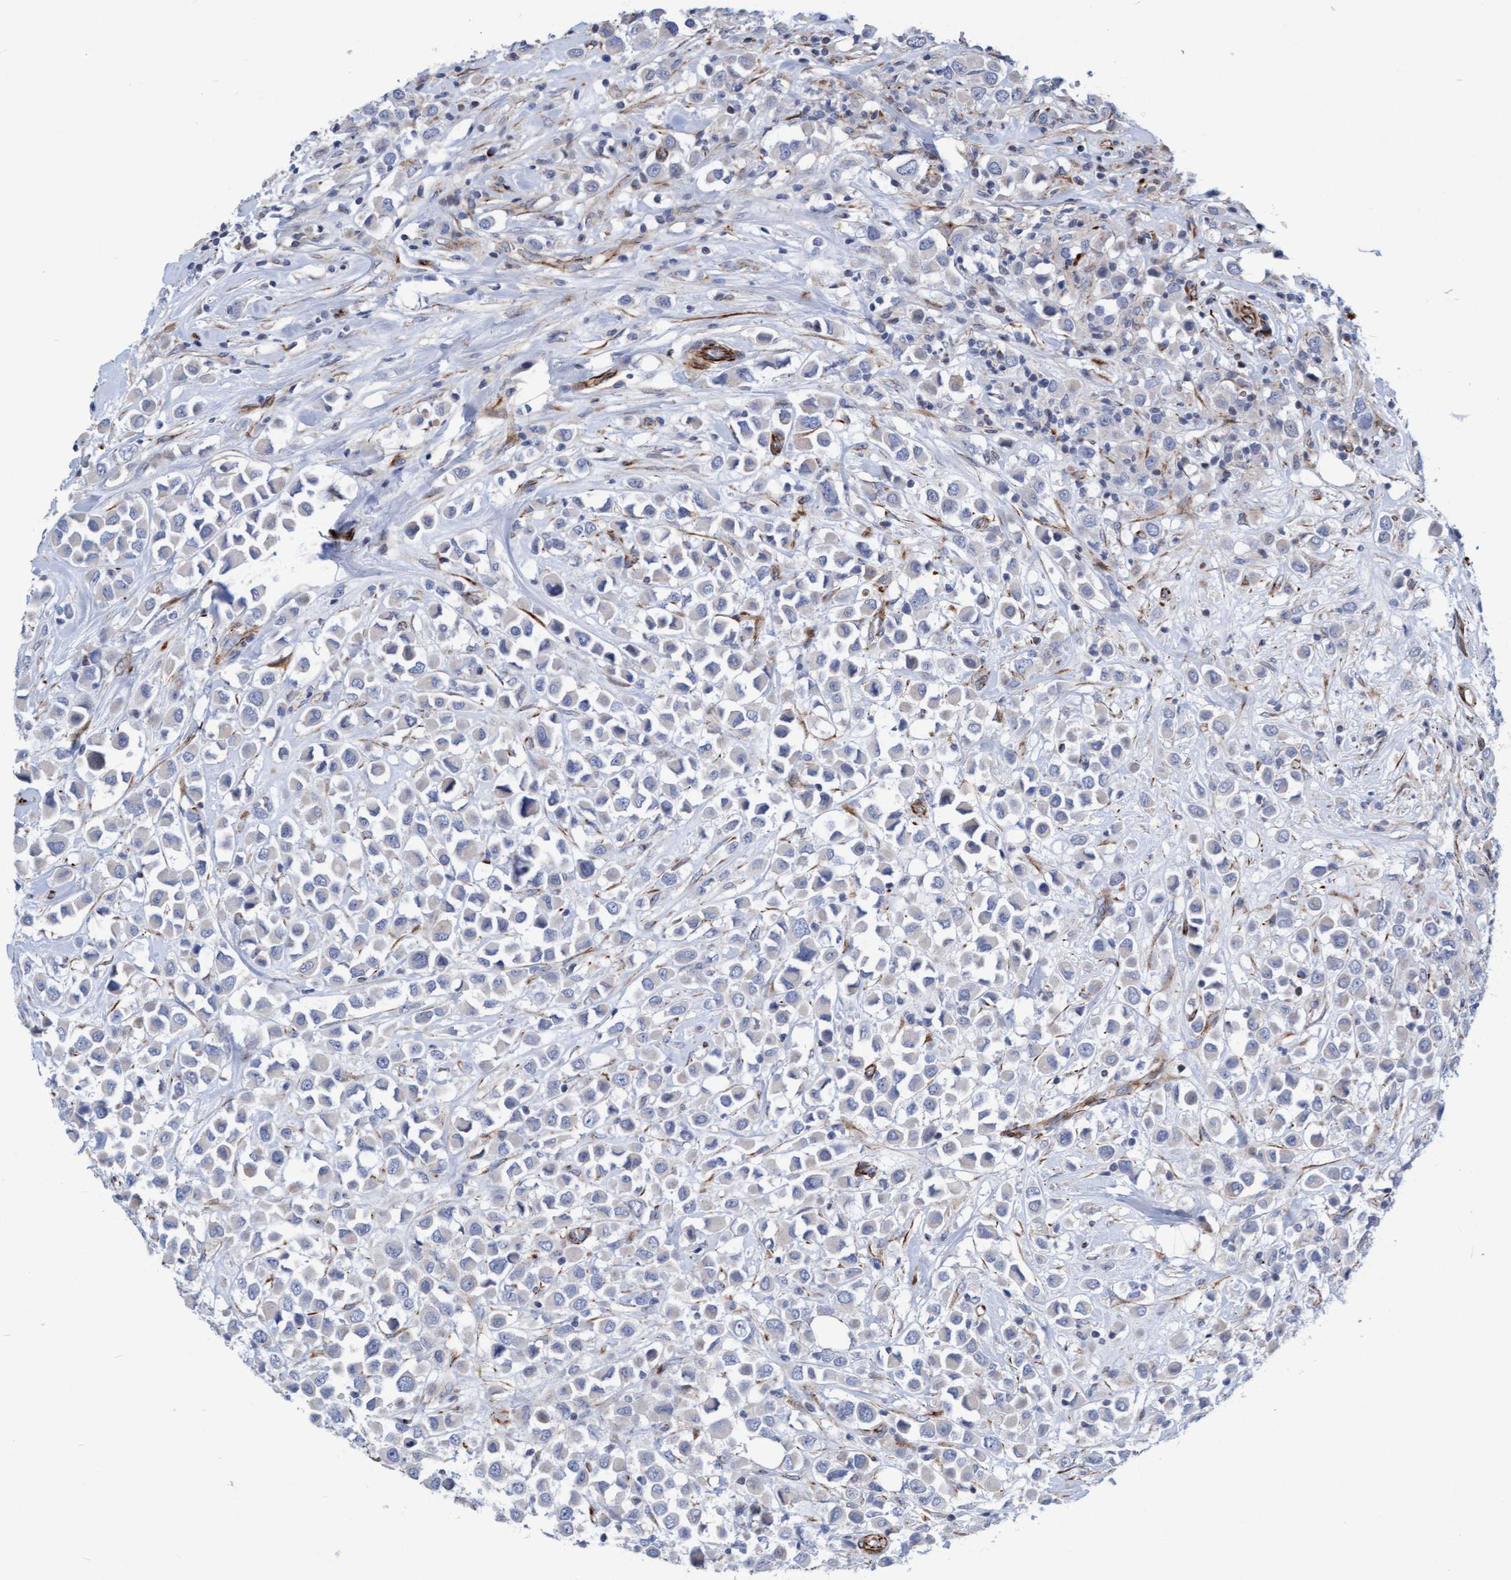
{"staining": {"intensity": "negative", "quantity": "none", "location": "none"}, "tissue": "breast cancer", "cell_type": "Tumor cells", "image_type": "cancer", "snomed": [{"axis": "morphology", "description": "Duct carcinoma"}, {"axis": "topography", "description": "Breast"}], "caption": "This is a histopathology image of immunohistochemistry staining of breast invasive ductal carcinoma, which shows no expression in tumor cells. (Brightfield microscopy of DAB (3,3'-diaminobenzidine) immunohistochemistry at high magnification).", "gene": "POLG2", "patient": {"sex": "female", "age": 61}}